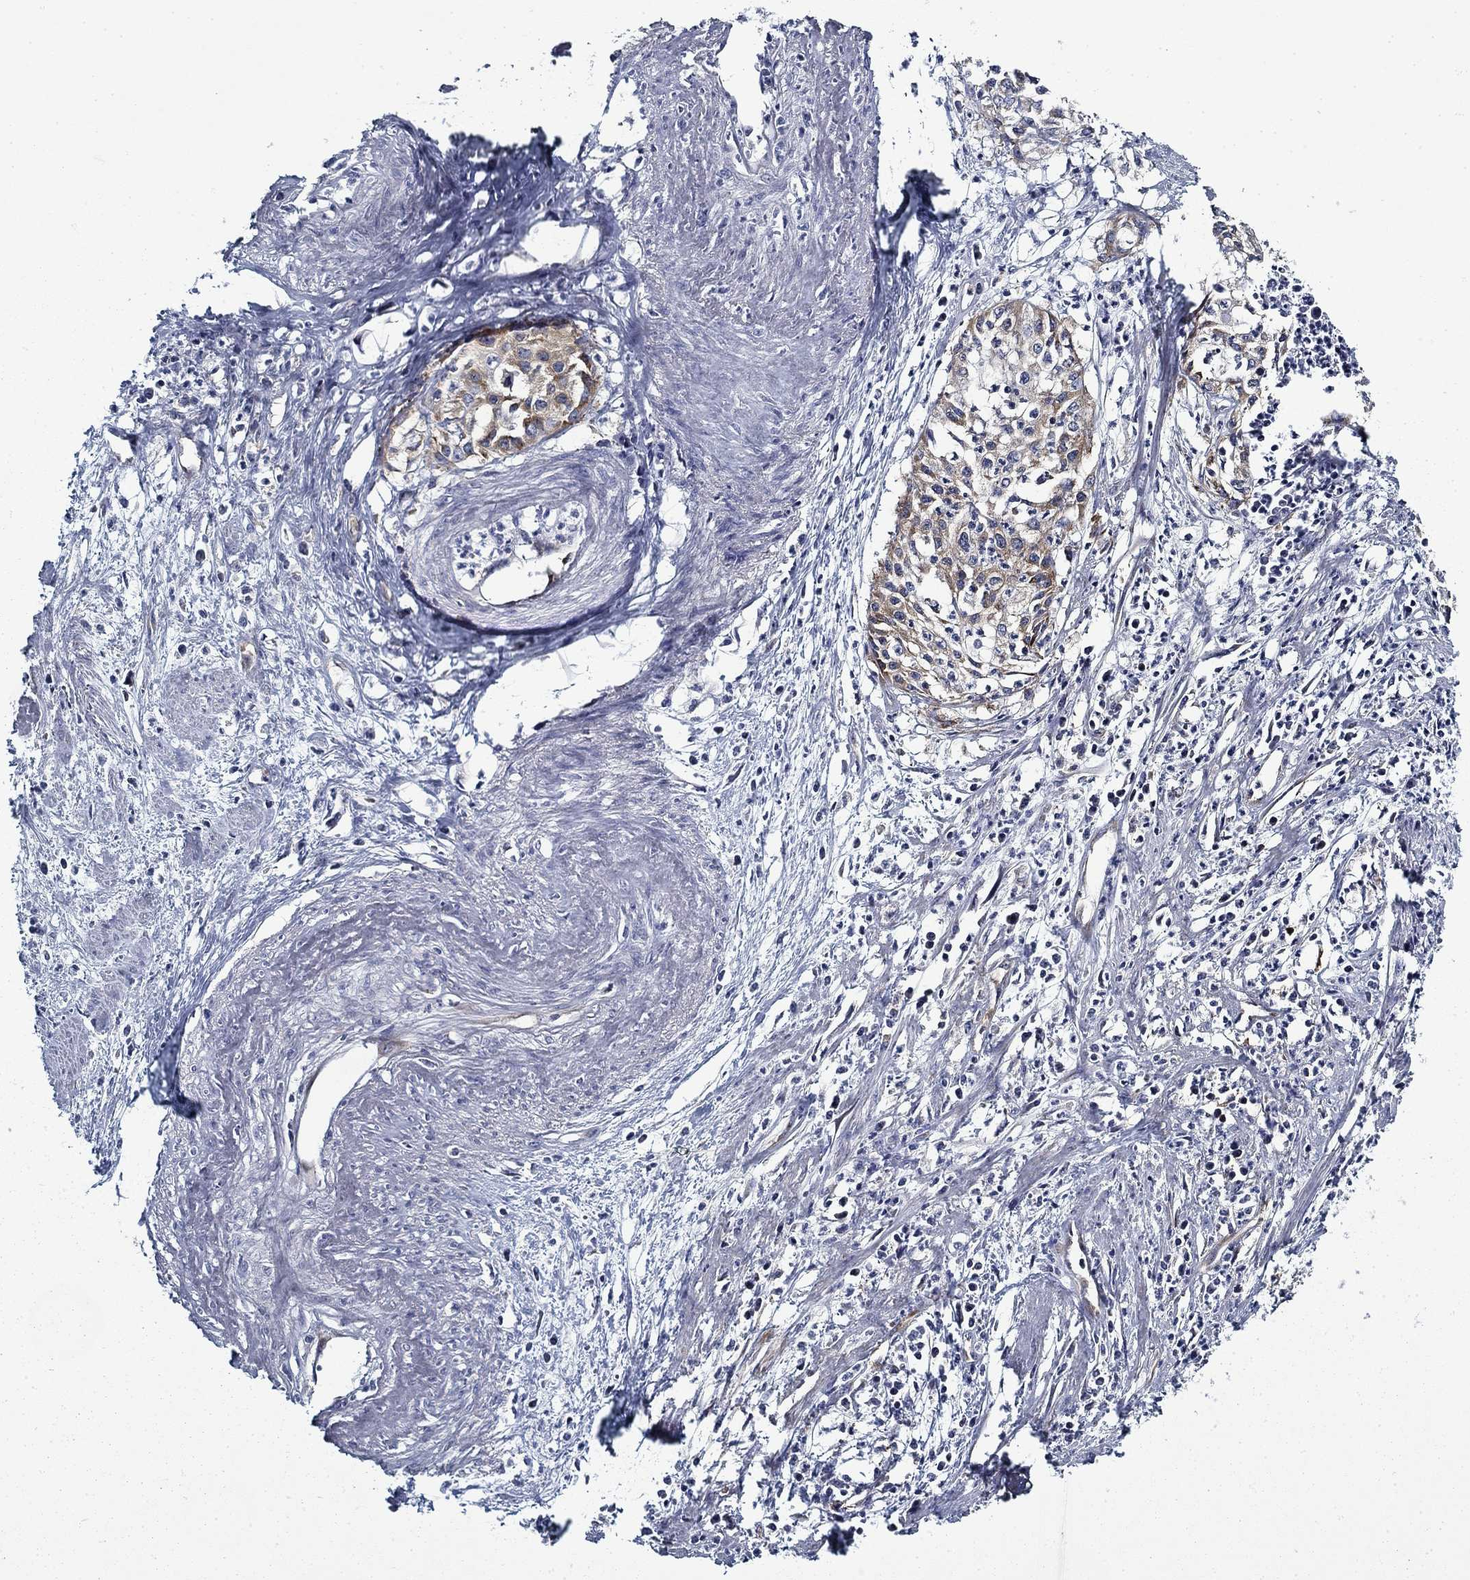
{"staining": {"intensity": "moderate", "quantity": "<25%", "location": "cytoplasmic/membranous"}, "tissue": "cervical cancer", "cell_type": "Tumor cells", "image_type": "cancer", "snomed": [{"axis": "morphology", "description": "Squamous cell carcinoma, NOS"}, {"axis": "topography", "description": "Cervix"}], "caption": "Brown immunohistochemical staining in human cervical squamous cell carcinoma demonstrates moderate cytoplasmic/membranous expression in about <25% of tumor cells. (DAB (3,3'-diaminobenzidine) IHC with brightfield microscopy, high magnification).", "gene": "FXR1", "patient": {"sex": "female", "age": 39}}